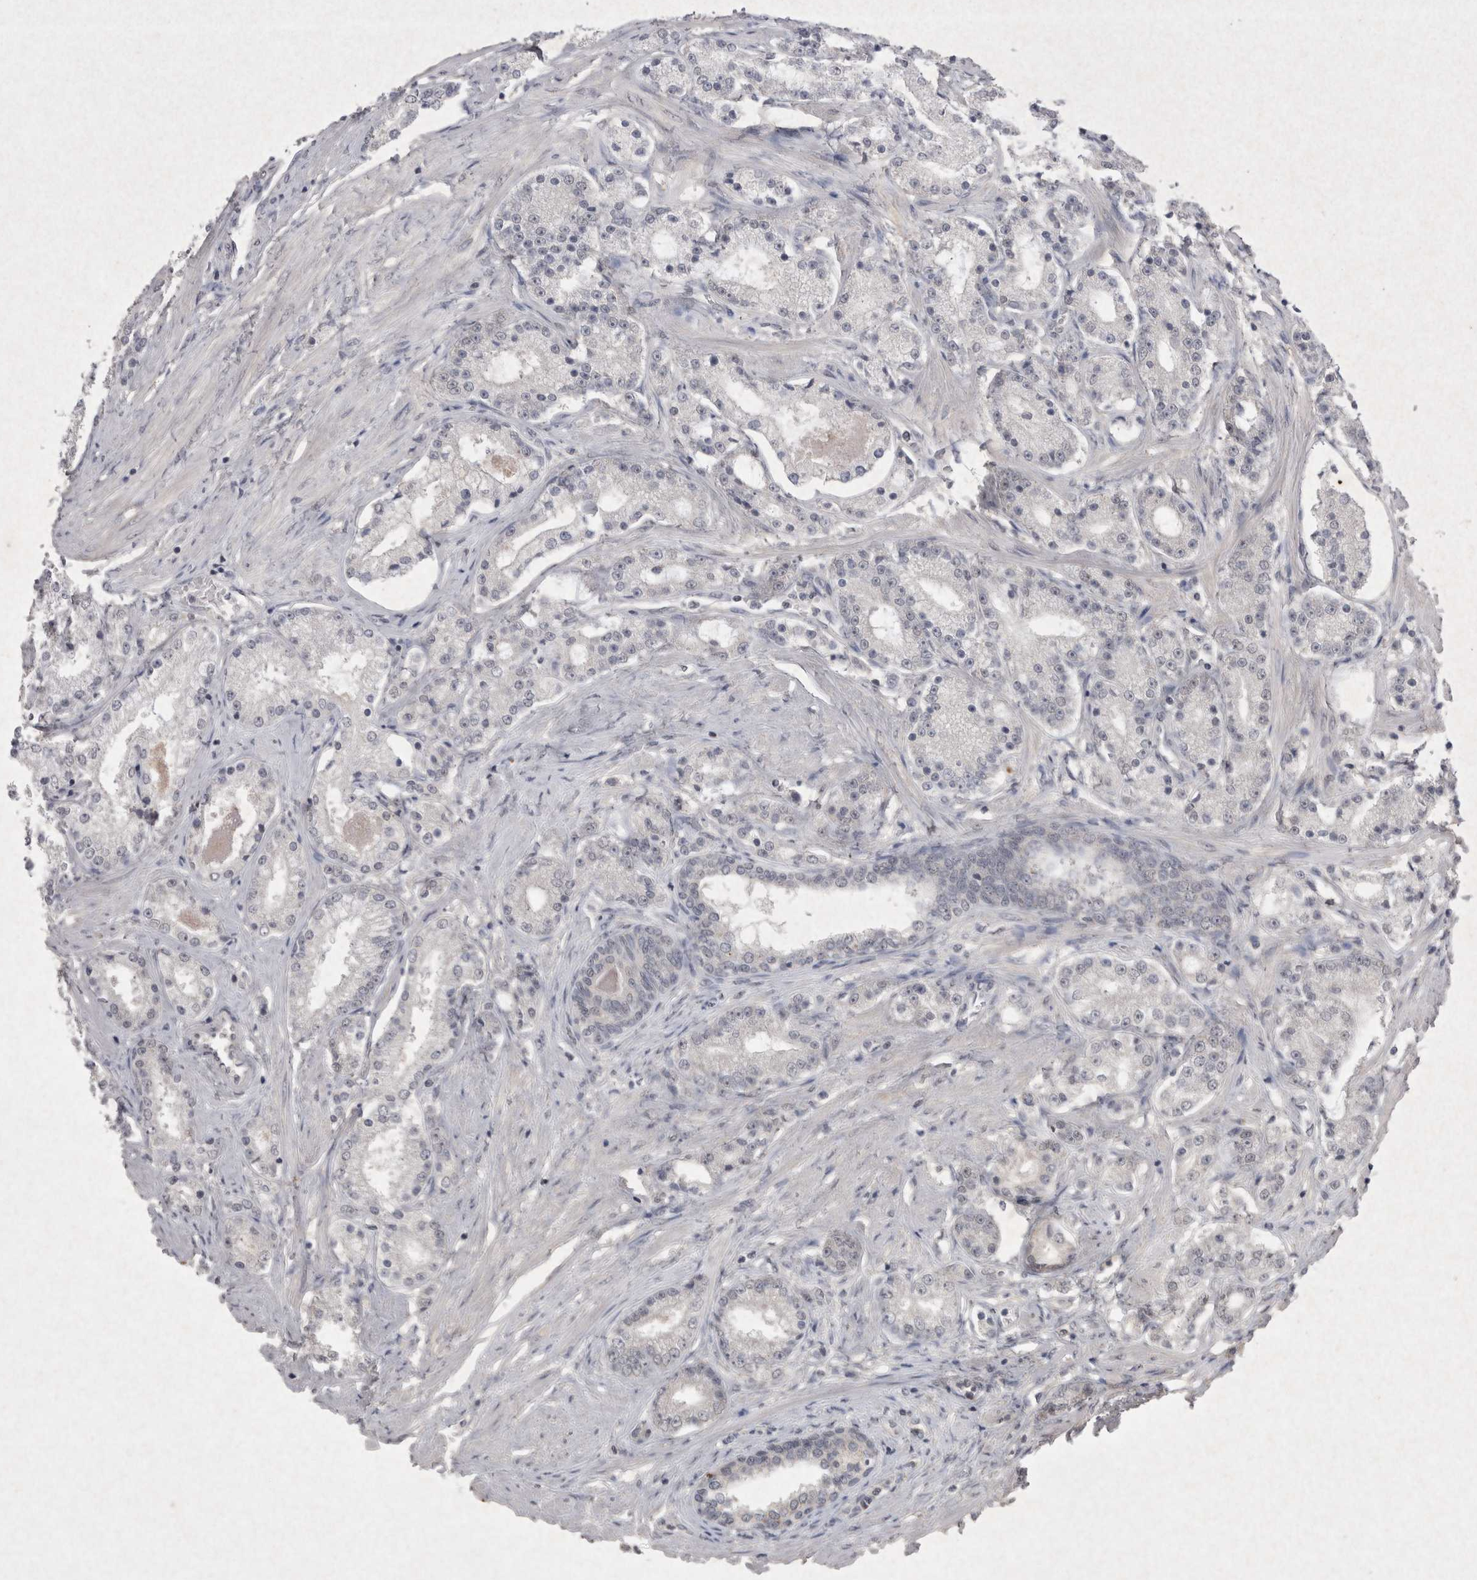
{"staining": {"intensity": "negative", "quantity": "none", "location": "none"}, "tissue": "prostate cancer", "cell_type": "Tumor cells", "image_type": "cancer", "snomed": [{"axis": "morphology", "description": "Adenocarcinoma, Low grade"}, {"axis": "topography", "description": "Prostate"}], "caption": "IHC of human prostate cancer (adenocarcinoma (low-grade)) reveals no positivity in tumor cells.", "gene": "LYVE1", "patient": {"sex": "male", "age": 63}}